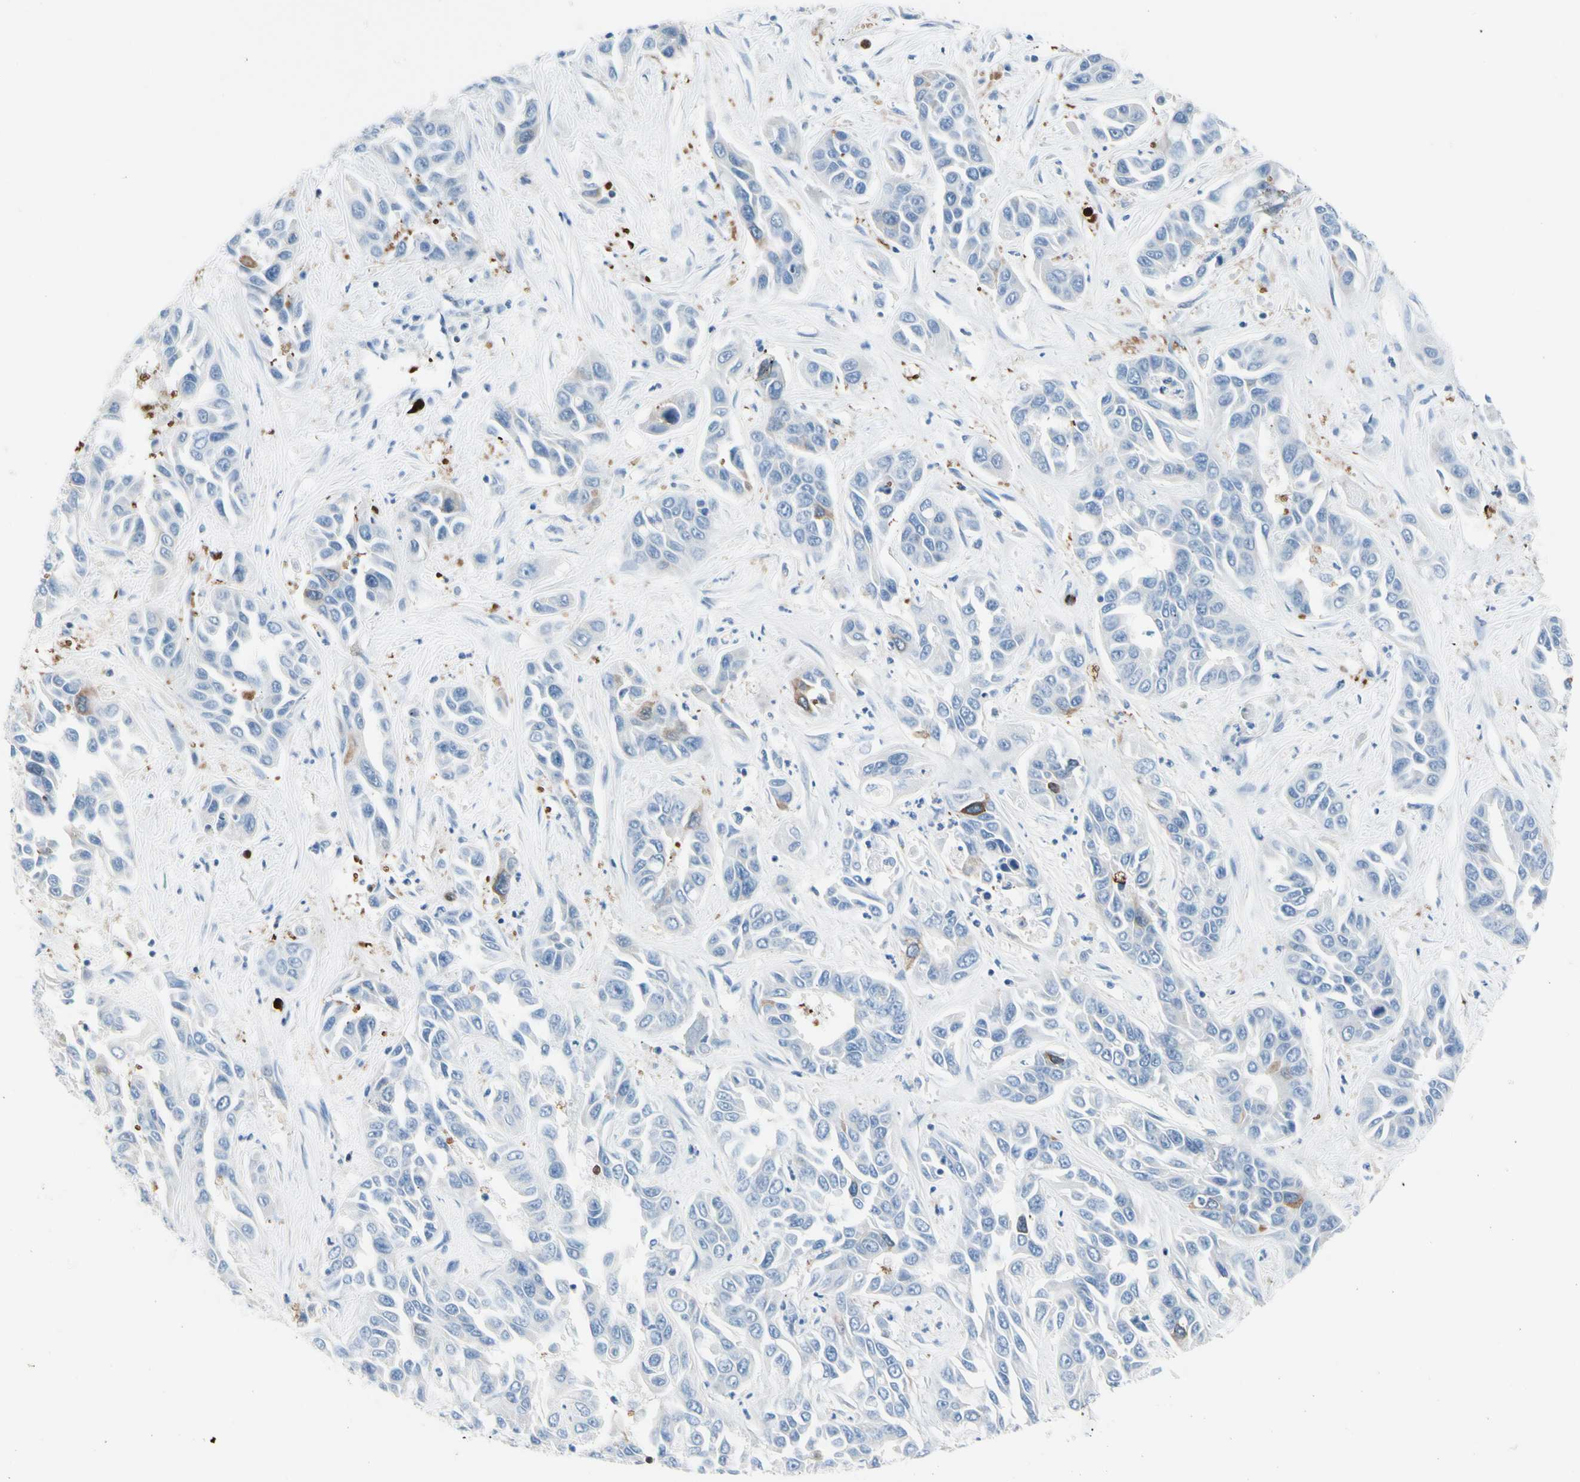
{"staining": {"intensity": "negative", "quantity": "none", "location": "none"}, "tissue": "liver cancer", "cell_type": "Tumor cells", "image_type": "cancer", "snomed": [{"axis": "morphology", "description": "Cholangiocarcinoma"}, {"axis": "topography", "description": "Liver"}], "caption": "This image is of liver cancer stained with immunohistochemistry (IHC) to label a protein in brown with the nuclei are counter-stained blue. There is no positivity in tumor cells. (DAB (3,3'-diaminobenzidine) immunohistochemistry, high magnification).", "gene": "TACC3", "patient": {"sex": "female", "age": 52}}